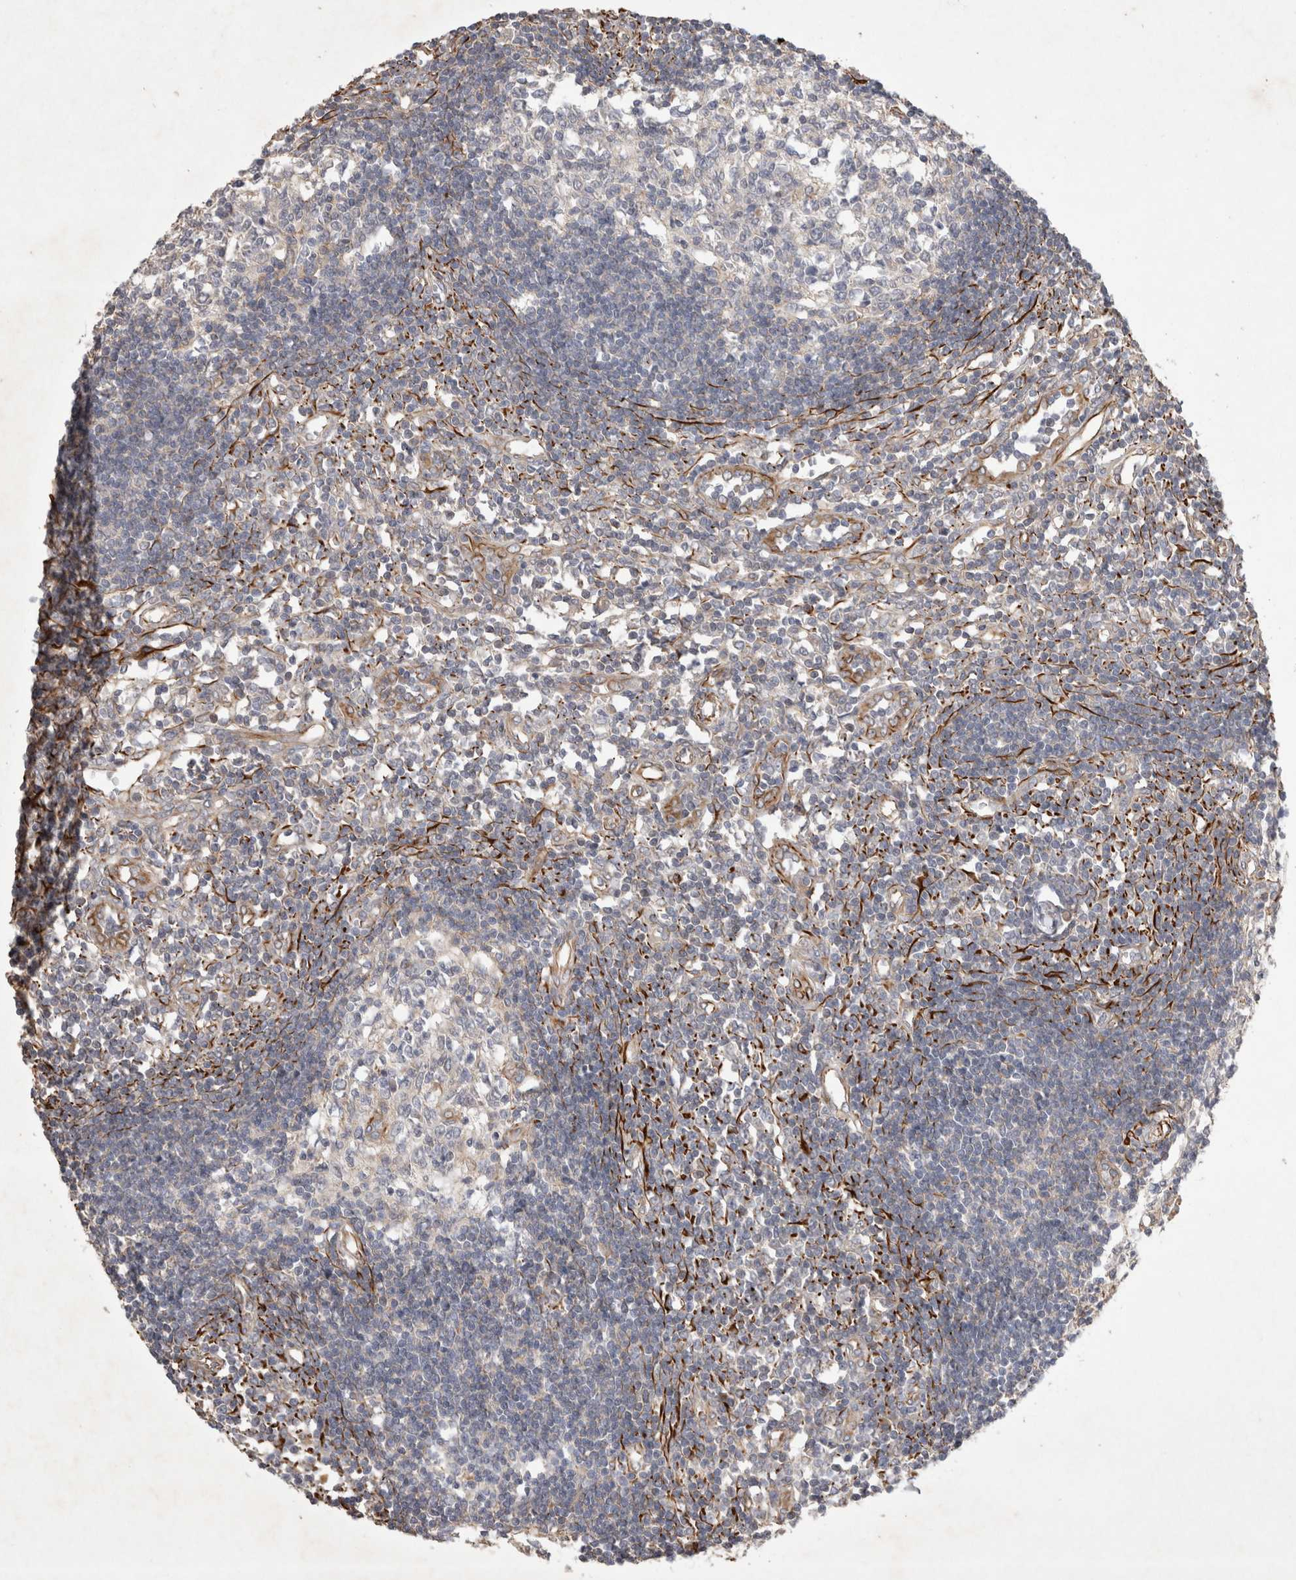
{"staining": {"intensity": "negative", "quantity": "none", "location": "none"}, "tissue": "lymph node", "cell_type": "Germinal center cells", "image_type": "normal", "snomed": [{"axis": "morphology", "description": "Normal tissue, NOS"}, {"axis": "morphology", "description": "Malignant melanoma, Metastatic site"}, {"axis": "topography", "description": "Lymph node"}], "caption": "Germinal center cells are negative for protein expression in unremarkable human lymph node.", "gene": "NMU", "patient": {"sex": "male", "age": 41}}